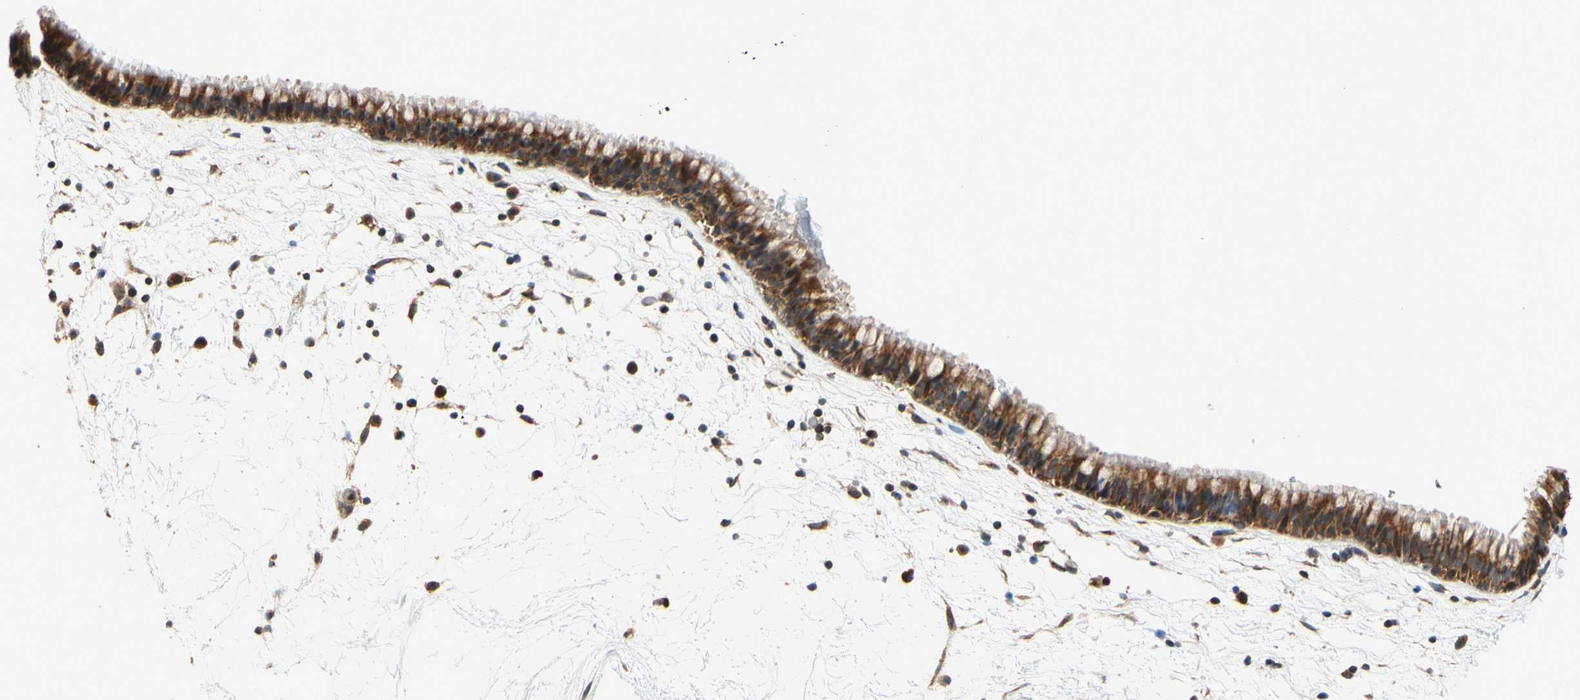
{"staining": {"intensity": "strong", "quantity": ">75%", "location": "cytoplasmic/membranous"}, "tissue": "nasopharynx", "cell_type": "Respiratory epithelial cells", "image_type": "normal", "snomed": [{"axis": "morphology", "description": "Normal tissue, NOS"}, {"axis": "morphology", "description": "Inflammation, NOS"}, {"axis": "topography", "description": "Nasopharynx"}], "caption": "This image shows immunohistochemistry (IHC) staining of normal human nasopharynx, with high strong cytoplasmic/membranous positivity in about >75% of respiratory epithelial cells.", "gene": "ANKHD1", "patient": {"sex": "male", "age": 48}}